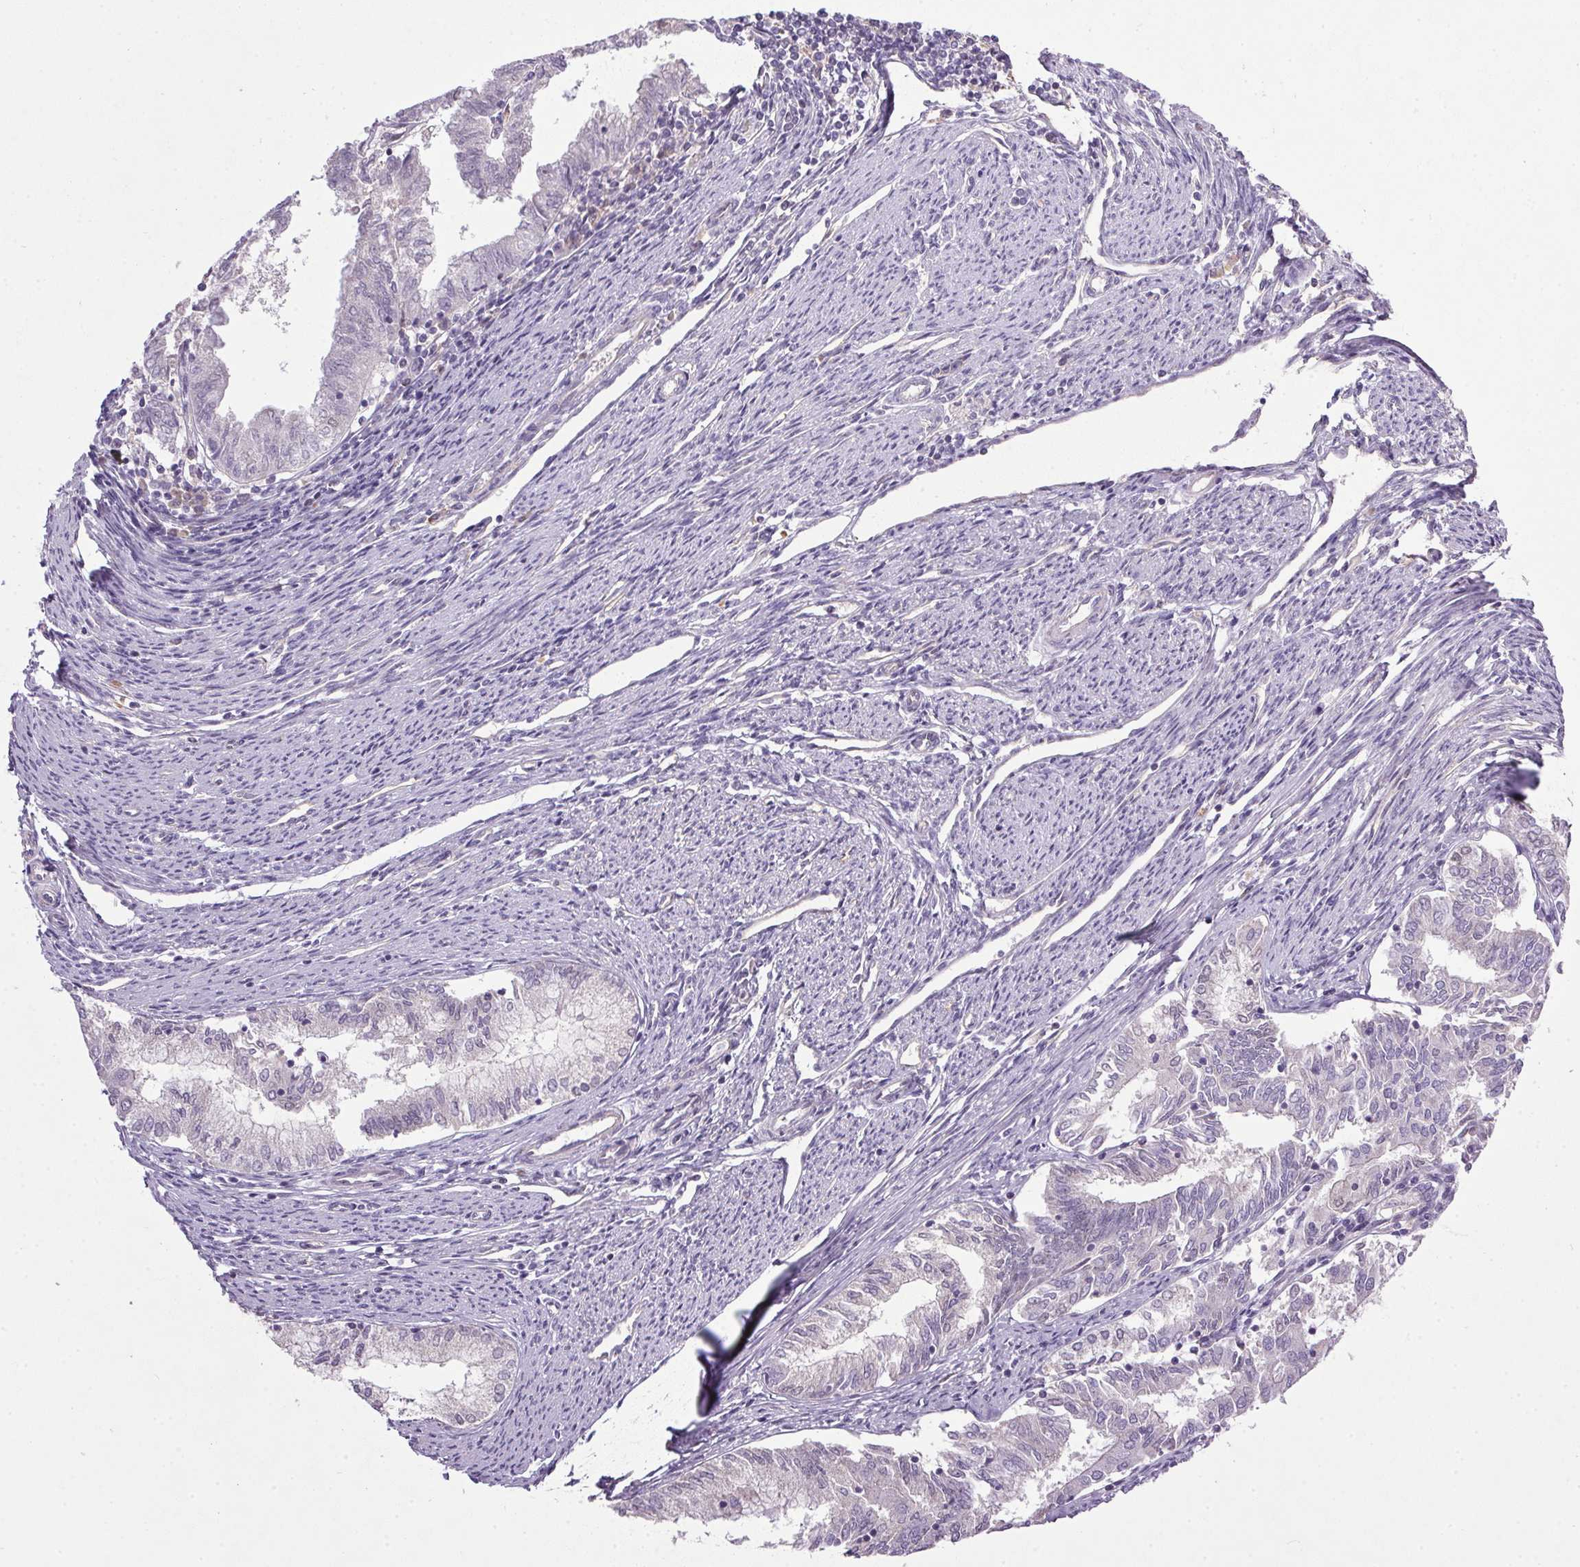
{"staining": {"intensity": "negative", "quantity": "none", "location": "none"}, "tissue": "endometrial cancer", "cell_type": "Tumor cells", "image_type": "cancer", "snomed": [{"axis": "morphology", "description": "Adenocarcinoma, NOS"}, {"axis": "topography", "description": "Endometrium"}], "caption": "A photomicrograph of endometrial adenocarcinoma stained for a protein displays no brown staining in tumor cells.", "gene": "APOC4", "patient": {"sex": "female", "age": 79}}